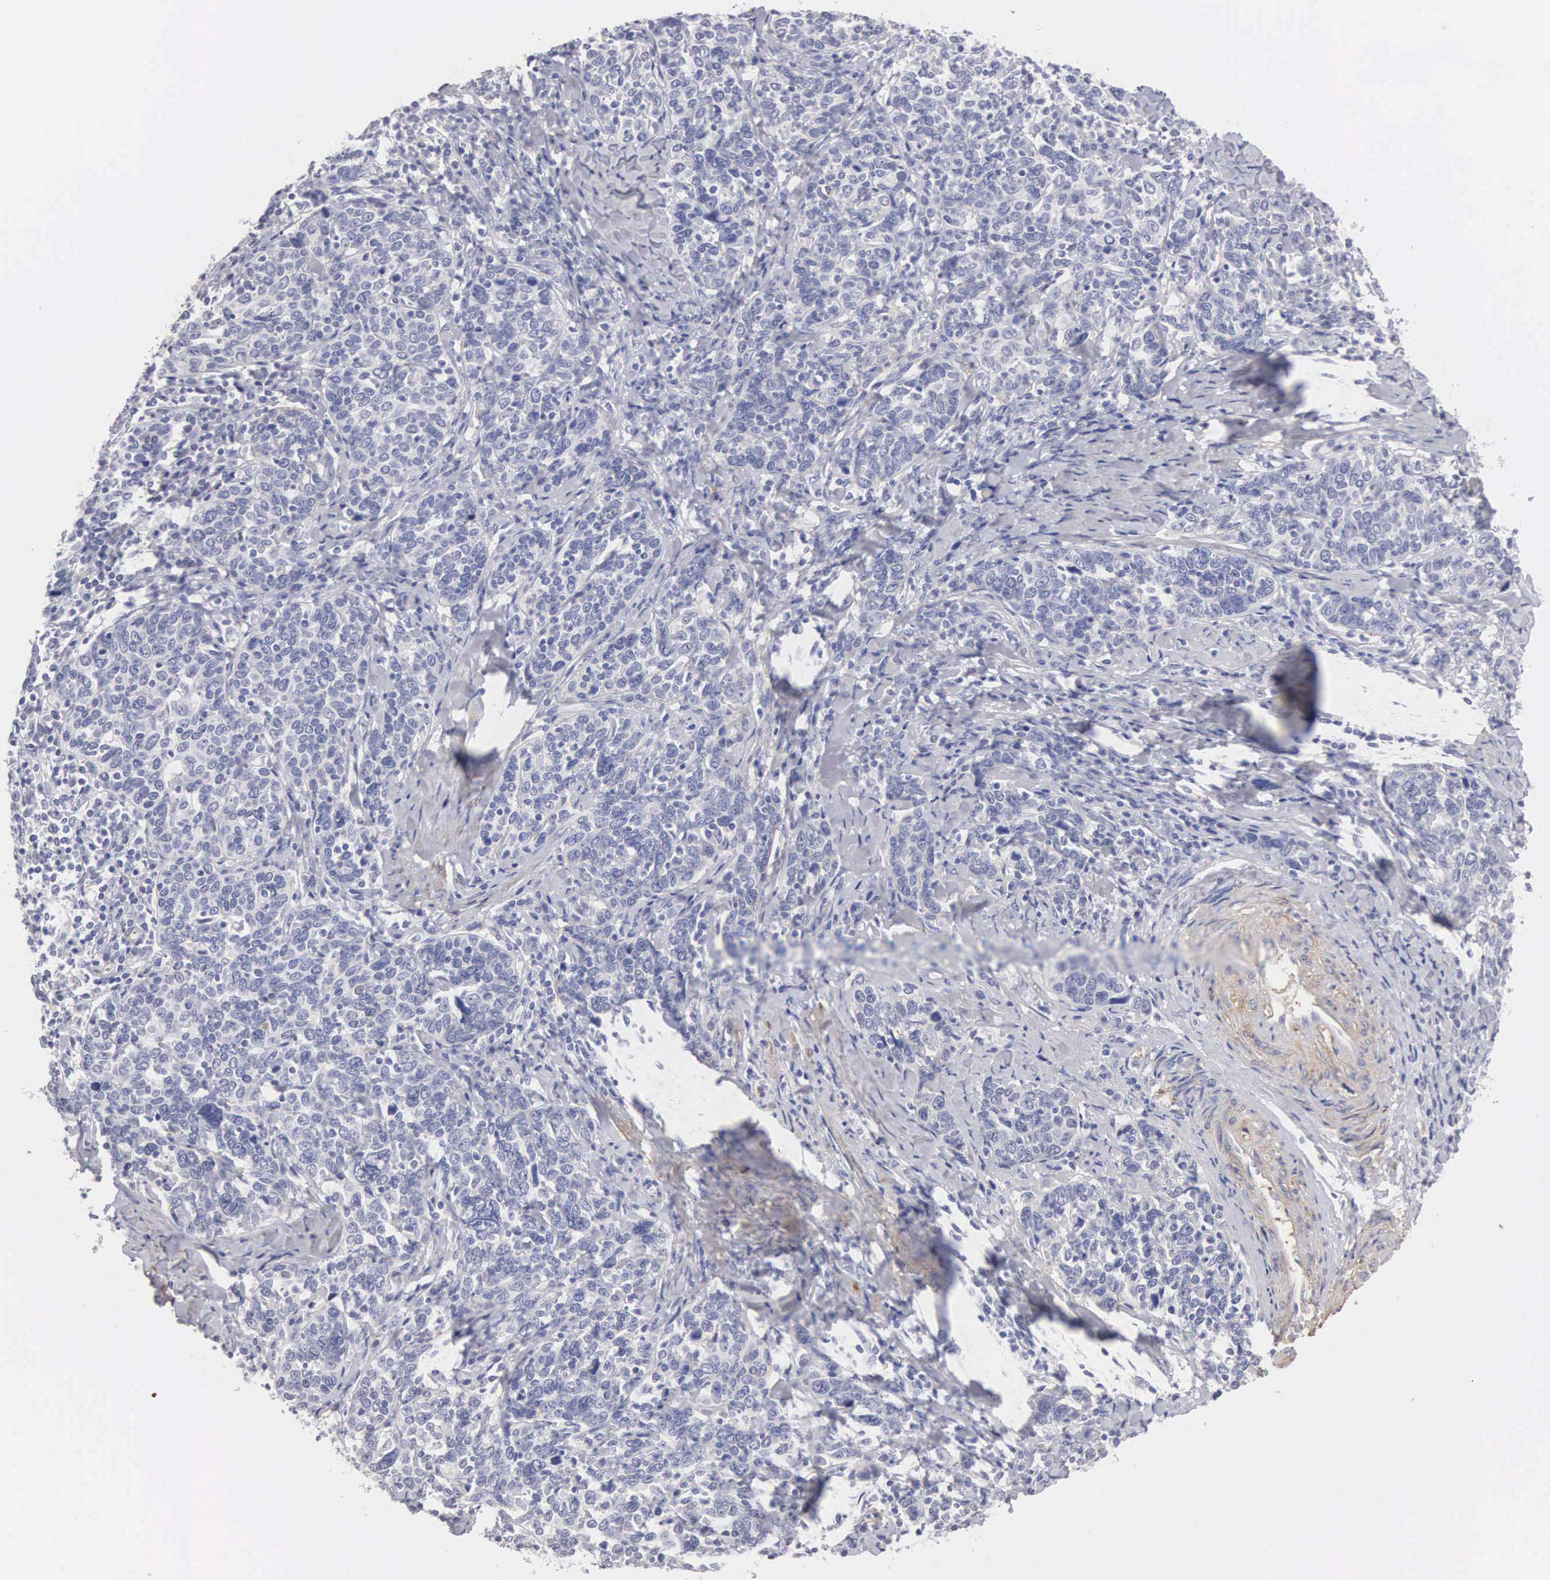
{"staining": {"intensity": "negative", "quantity": "none", "location": "none"}, "tissue": "cervical cancer", "cell_type": "Tumor cells", "image_type": "cancer", "snomed": [{"axis": "morphology", "description": "Squamous cell carcinoma, NOS"}, {"axis": "topography", "description": "Cervix"}], "caption": "Cervical squamous cell carcinoma stained for a protein using immunohistochemistry (IHC) exhibits no staining tumor cells.", "gene": "ELFN2", "patient": {"sex": "female", "age": 41}}